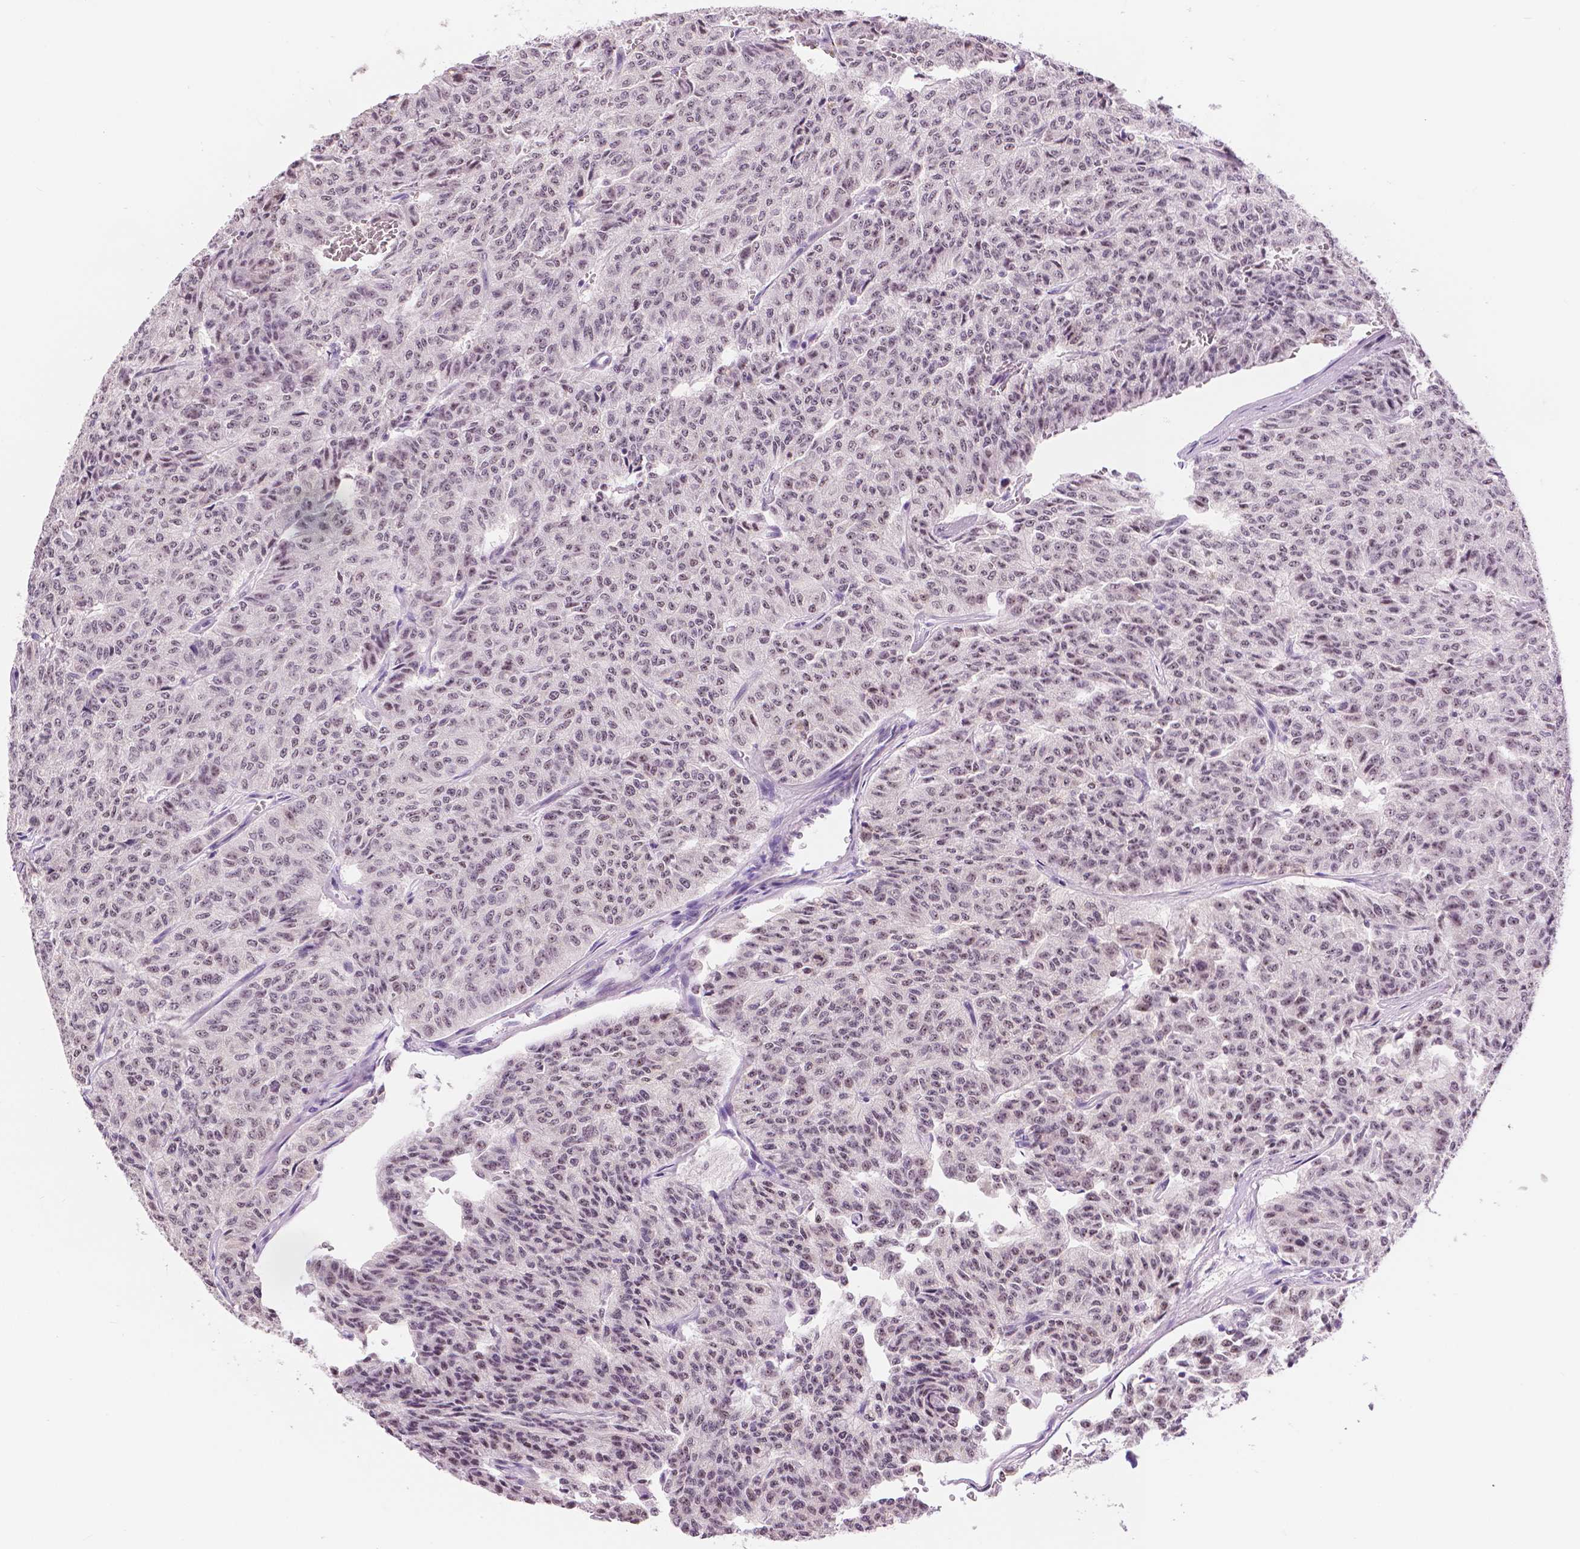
{"staining": {"intensity": "weak", "quantity": "25%-75%", "location": "nuclear"}, "tissue": "carcinoid", "cell_type": "Tumor cells", "image_type": "cancer", "snomed": [{"axis": "morphology", "description": "Carcinoid, malignant, NOS"}, {"axis": "topography", "description": "Lung"}], "caption": "Human carcinoid stained for a protein (brown) shows weak nuclear positive expression in approximately 25%-75% of tumor cells.", "gene": "NHP2", "patient": {"sex": "male", "age": 71}}